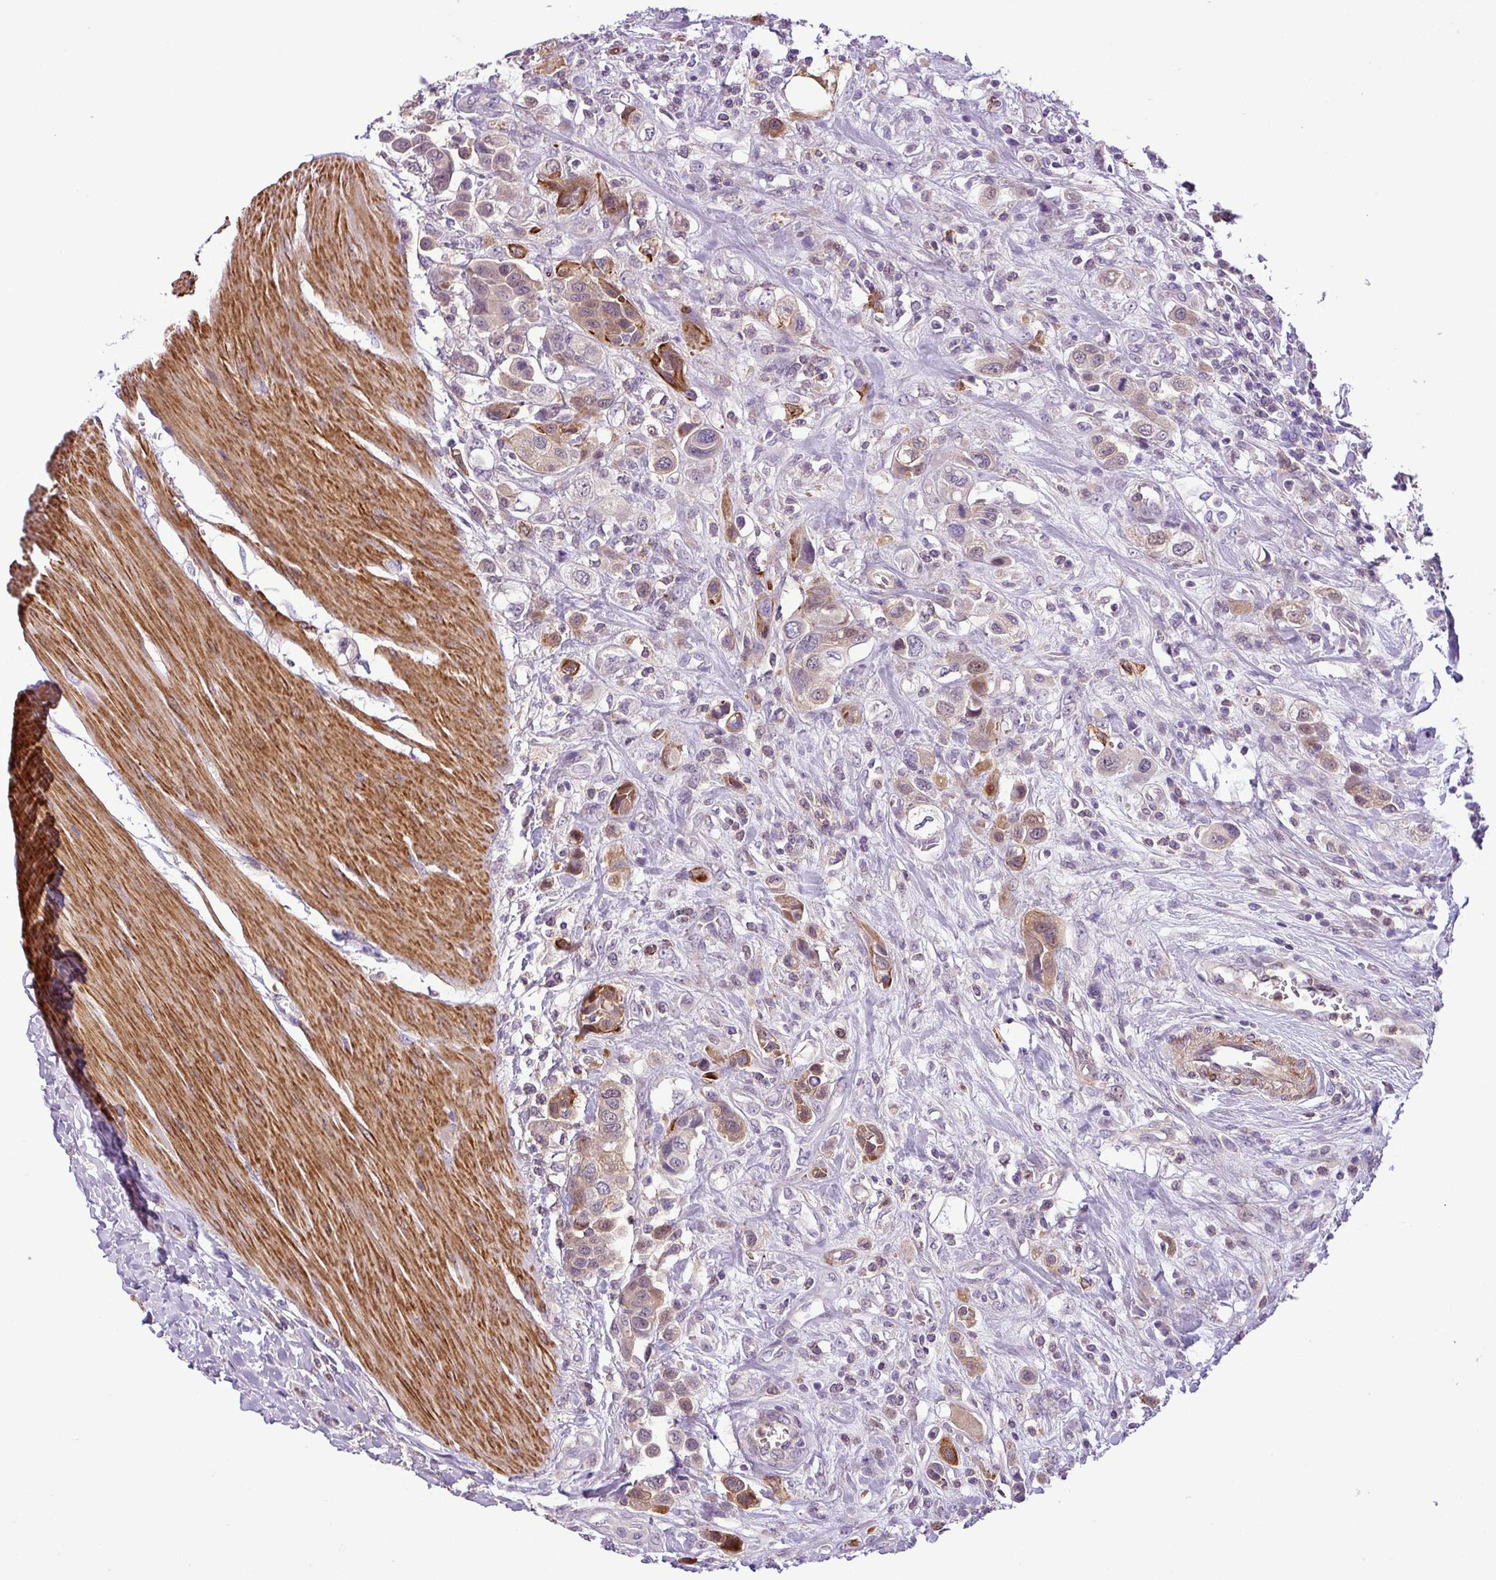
{"staining": {"intensity": "moderate", "quantity": "25%-75%", "location": "cytoplasmic/membranous"}, "tissue": "urothelial cancer", "cell_type": "Tumor cells", "image_type": "cancer", "snomed": [{"axis": "morphology", "description": "Urothelial carcinoma, High grade"}, {"axis": "topography", "description": "Urinary bladder"}], "caption": "A medium amount of moderate cytoplasmic/membranous positivity is present in about 25%-75% of tumor cells in urothelial cancer tissue. (Stains: DAB (3,3'-diaminobenzidine) in brown, nuclei in blue, Microscopy: brightfield microscopy at high magnification).", "gene": "NBEAL2", "patient": {"sex": "male", "age": 50}}